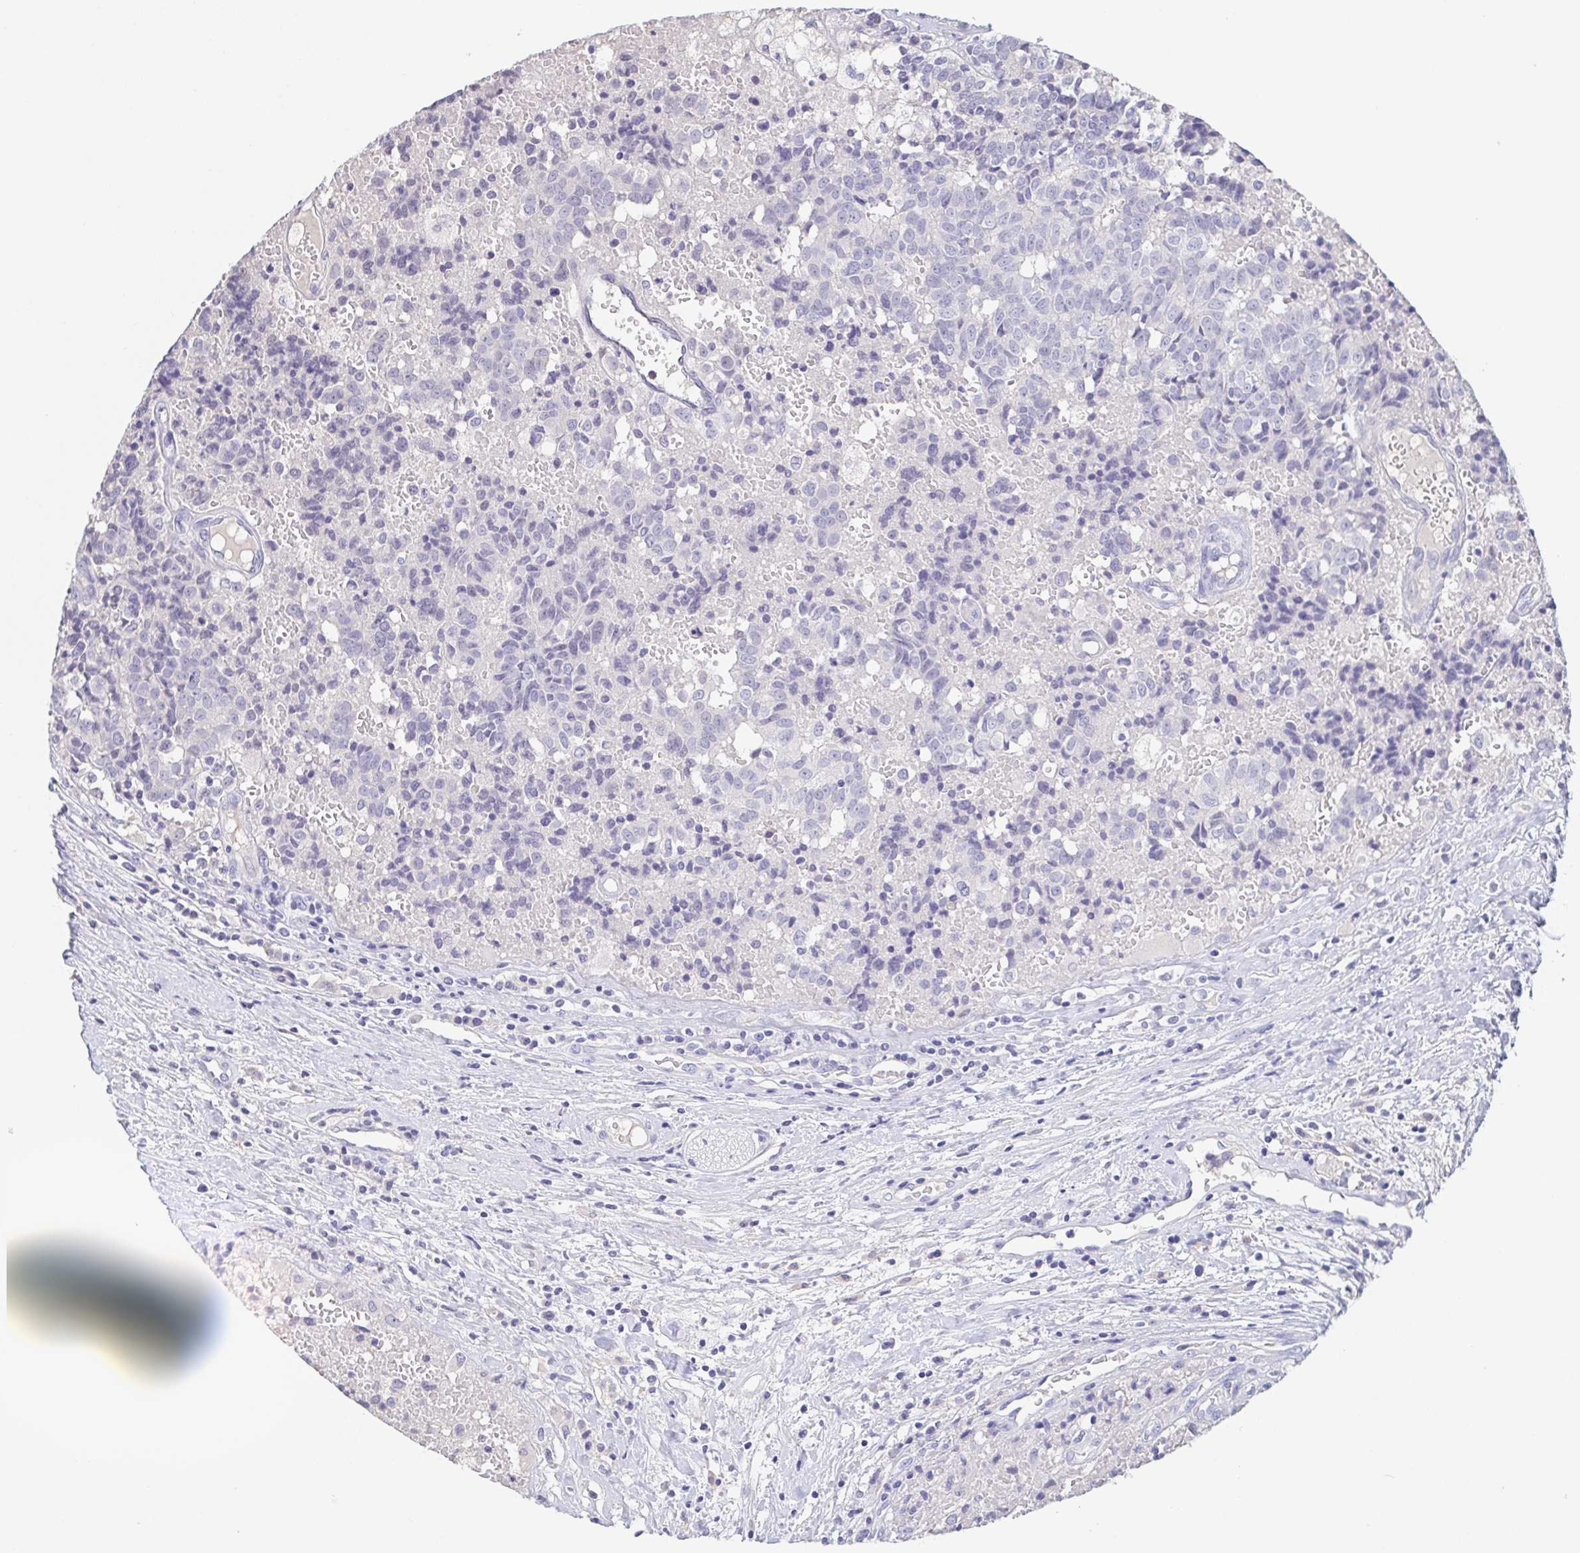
{"staining": {"intensity": "negative", "quantity": "none", "location": "none"}, "tissue": "prostate cancer", "cell_type": "Tumor cells", "image_type": "cancer", "snomed": [{"axis": "morphology", "description": "Adenocarcinoma, High grade"}, {"axis": "topography", "description": "Prostate and seminal vesicle, NOS"}], "caption": "Immunohistochemistry (IHC) image of prostate cancer stained for a protein (brown), which displays no expression in tumor cells. (DAB IHC with hematoxylin counter stain).", "gene": "TREH", "patient": {"sex": "male", "age": 60}}